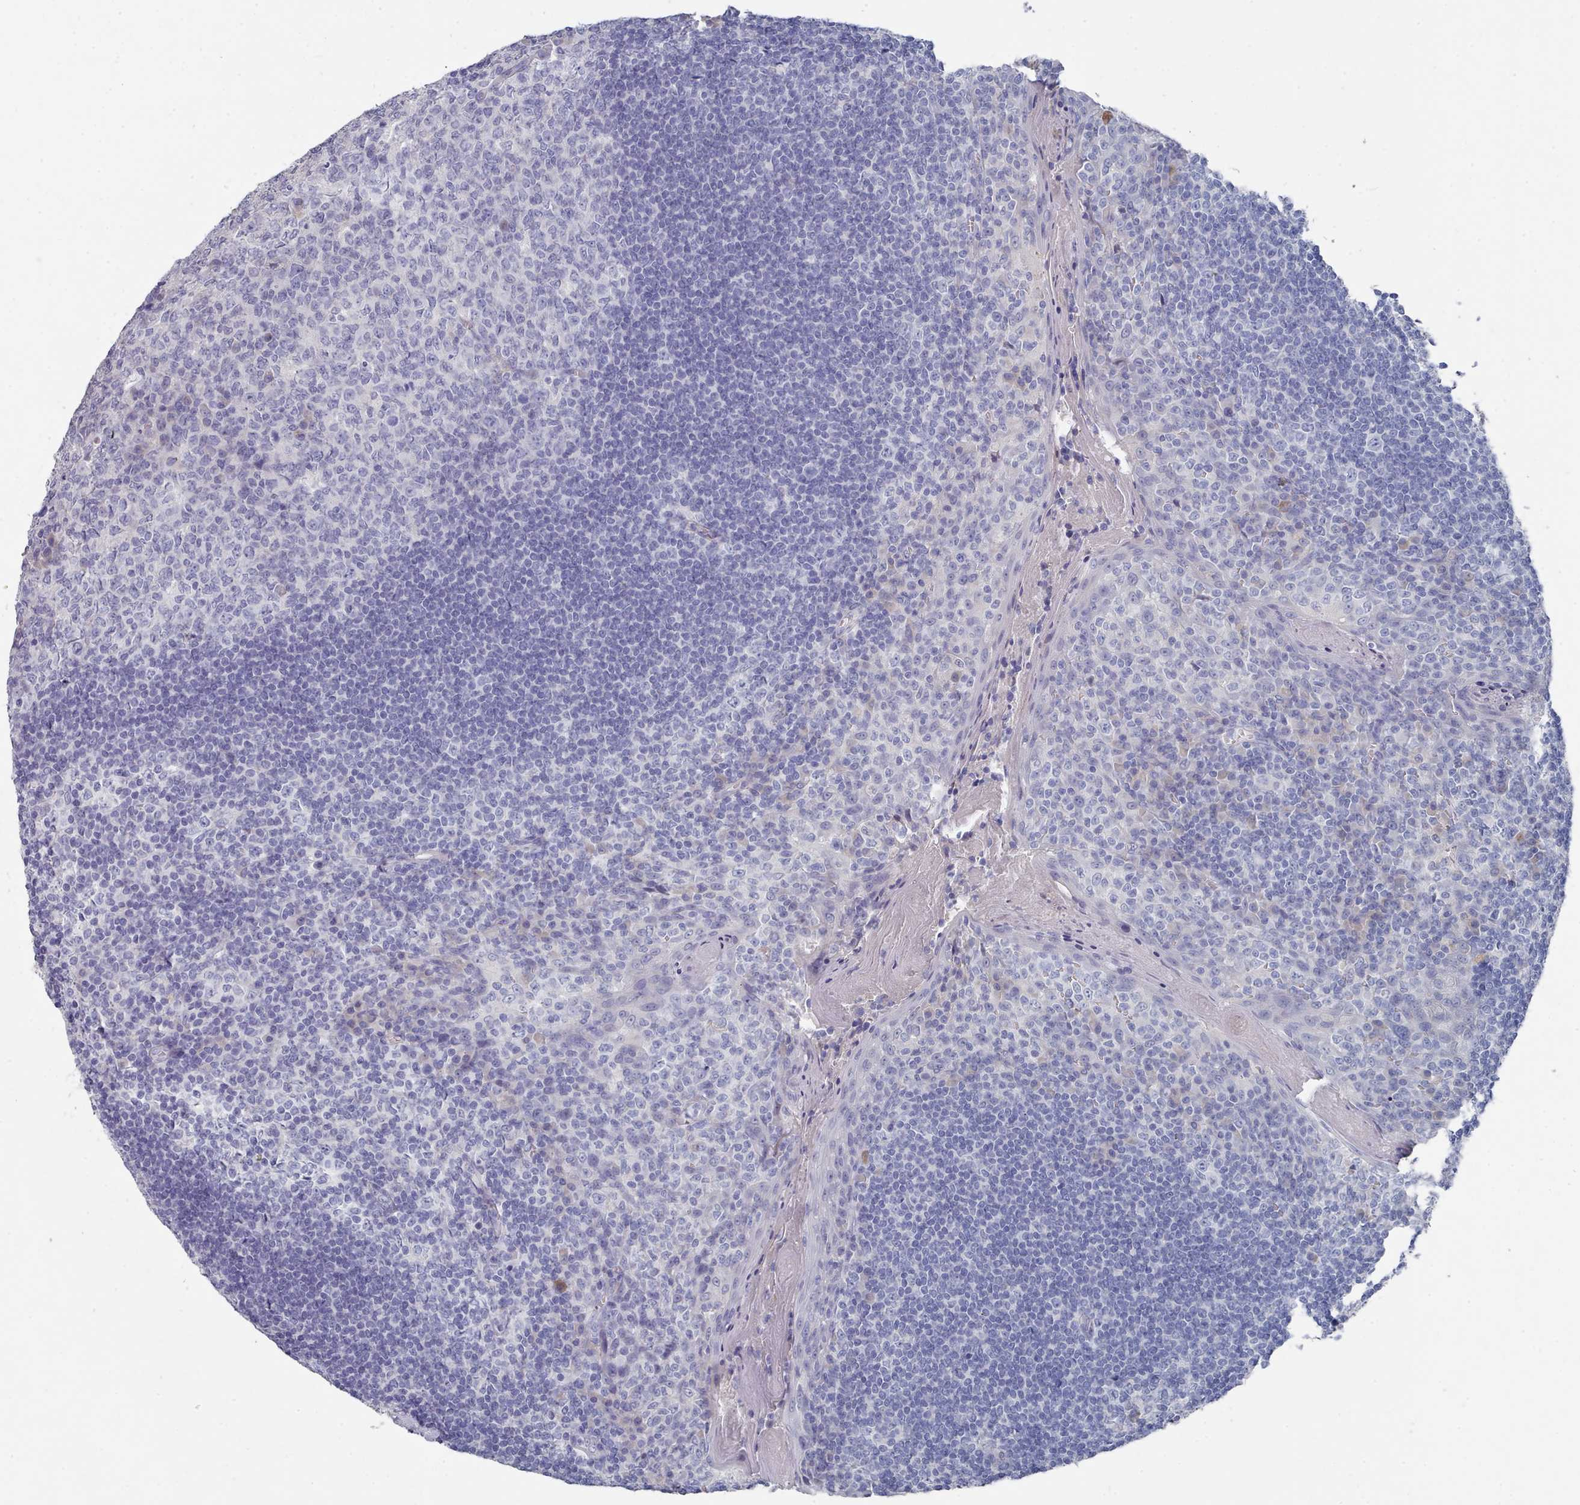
{"staining": {"intensity": "negative", "quantity": "none", "location": "none"}, "tissue": "tonsil", "cell_type": "Germinal center cells", "image_type": "normal", "snomed": [{"axis": "morphology", "description": "Normal tissue, NOS"}, {"axis": "topography", "description": "Tonsil"}], "caption": "A high-resolution photomicrograph shows immunohistochemistry (IHC) staining of unremarkable tonsil, which displays no significant positivity in germinal center cells. The staining is performed using DAB (3,3'-diaminobenzidine) brown chromogen with nuclei counter-stained in using hematoxylin.", "gene": "ACAD11", "patient": {"sex": "male", "age": 27}}